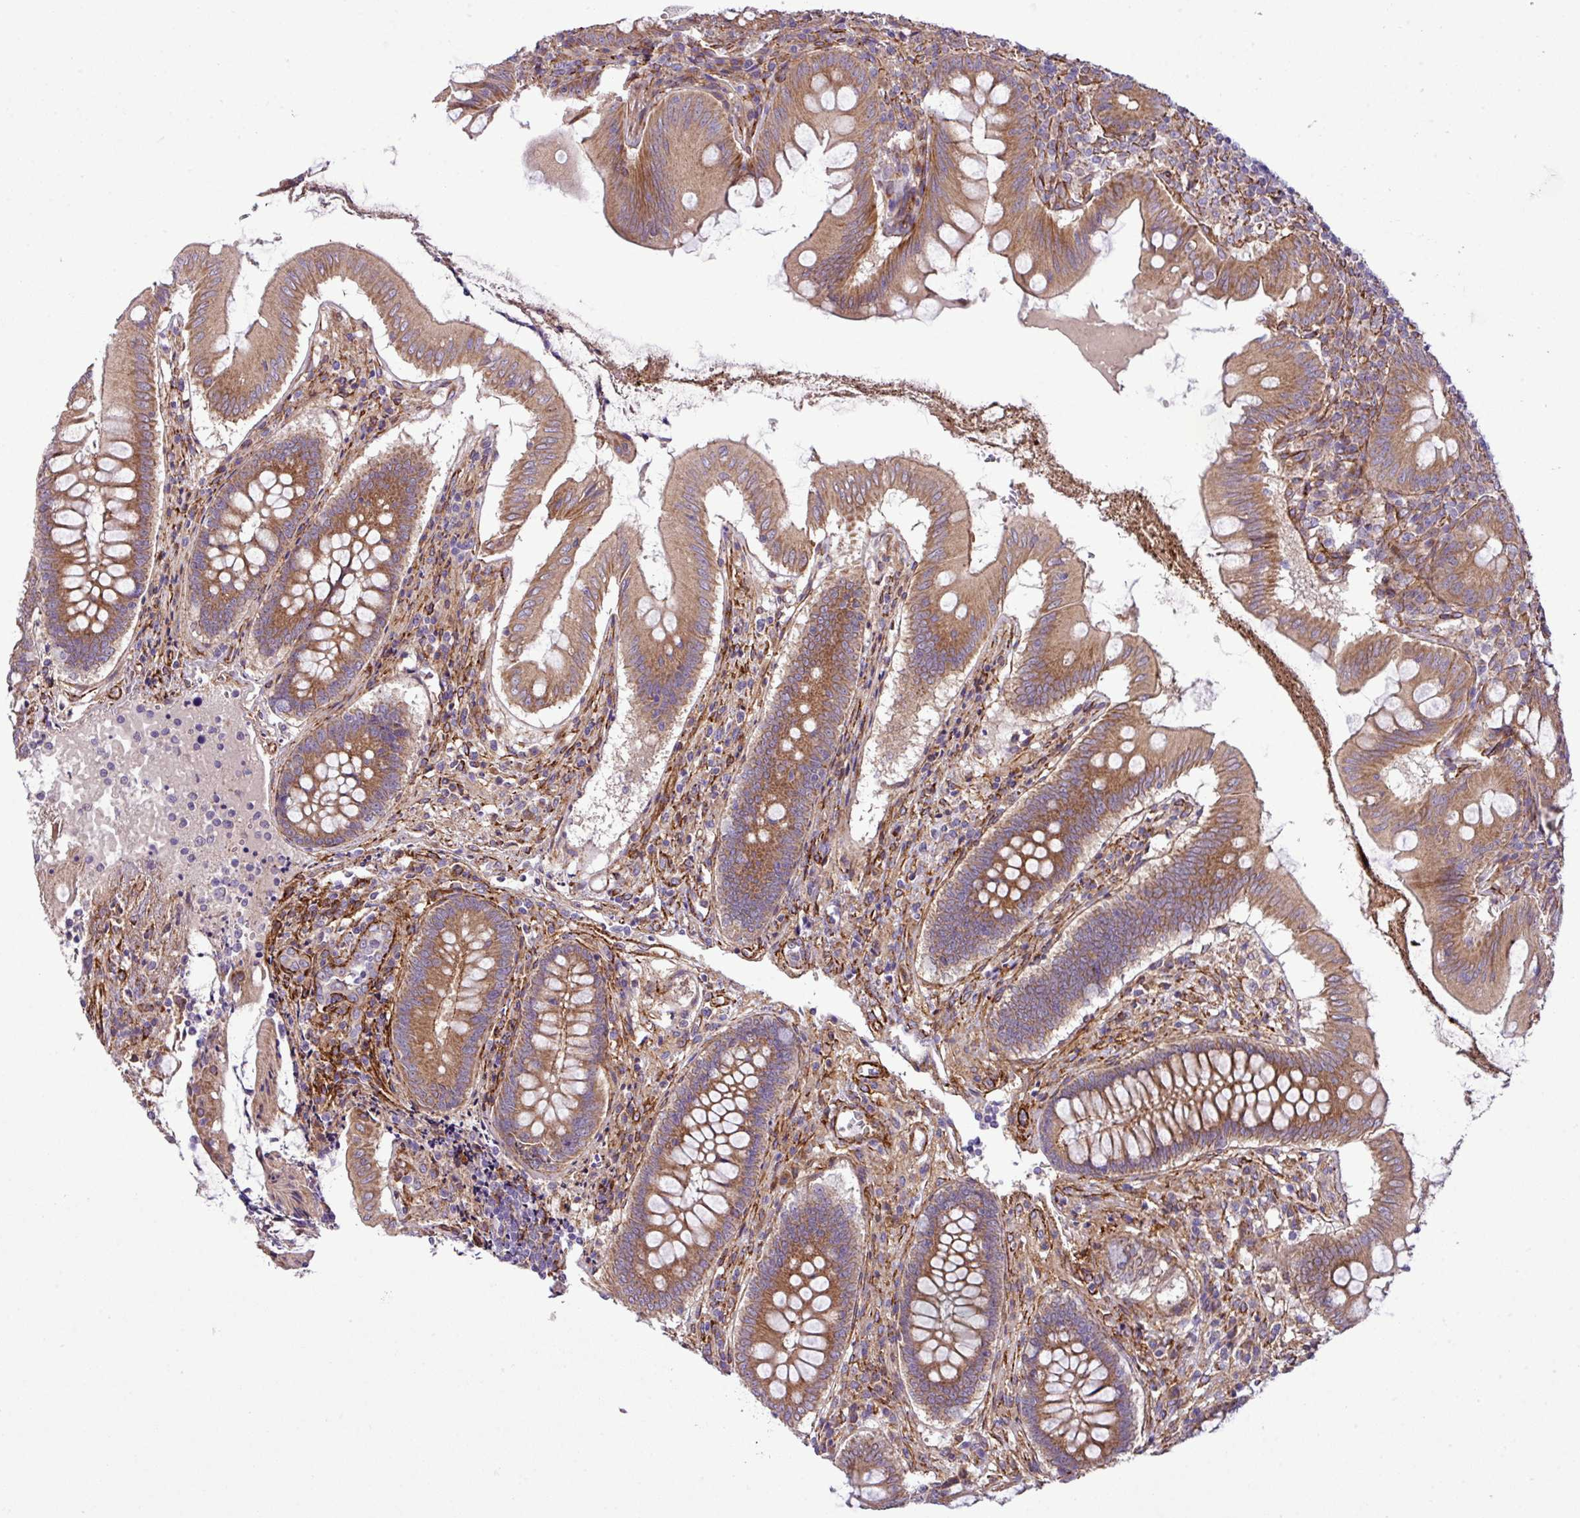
{"staining": {"intensity": "moderate", "quantity": ">75%", "location": "cytoplasmic/membranous"}, "tissue": "appendix", "cell_type": "Glandular cells", "image_type": "normal", "snomed": [{"axis": "morphology", "description": "Normal tissue, NOS"}, {"axis": "topography", "description": "Appendix"}], "caption": "Brown immunohistochemical staining in unremarkable appendix demonstrates moderate cytoplasmic/membranous positivity in approximately >75% of glandular cells.", "gene": "FAM47E", "patient": {"sex": "female", "age": 51}}